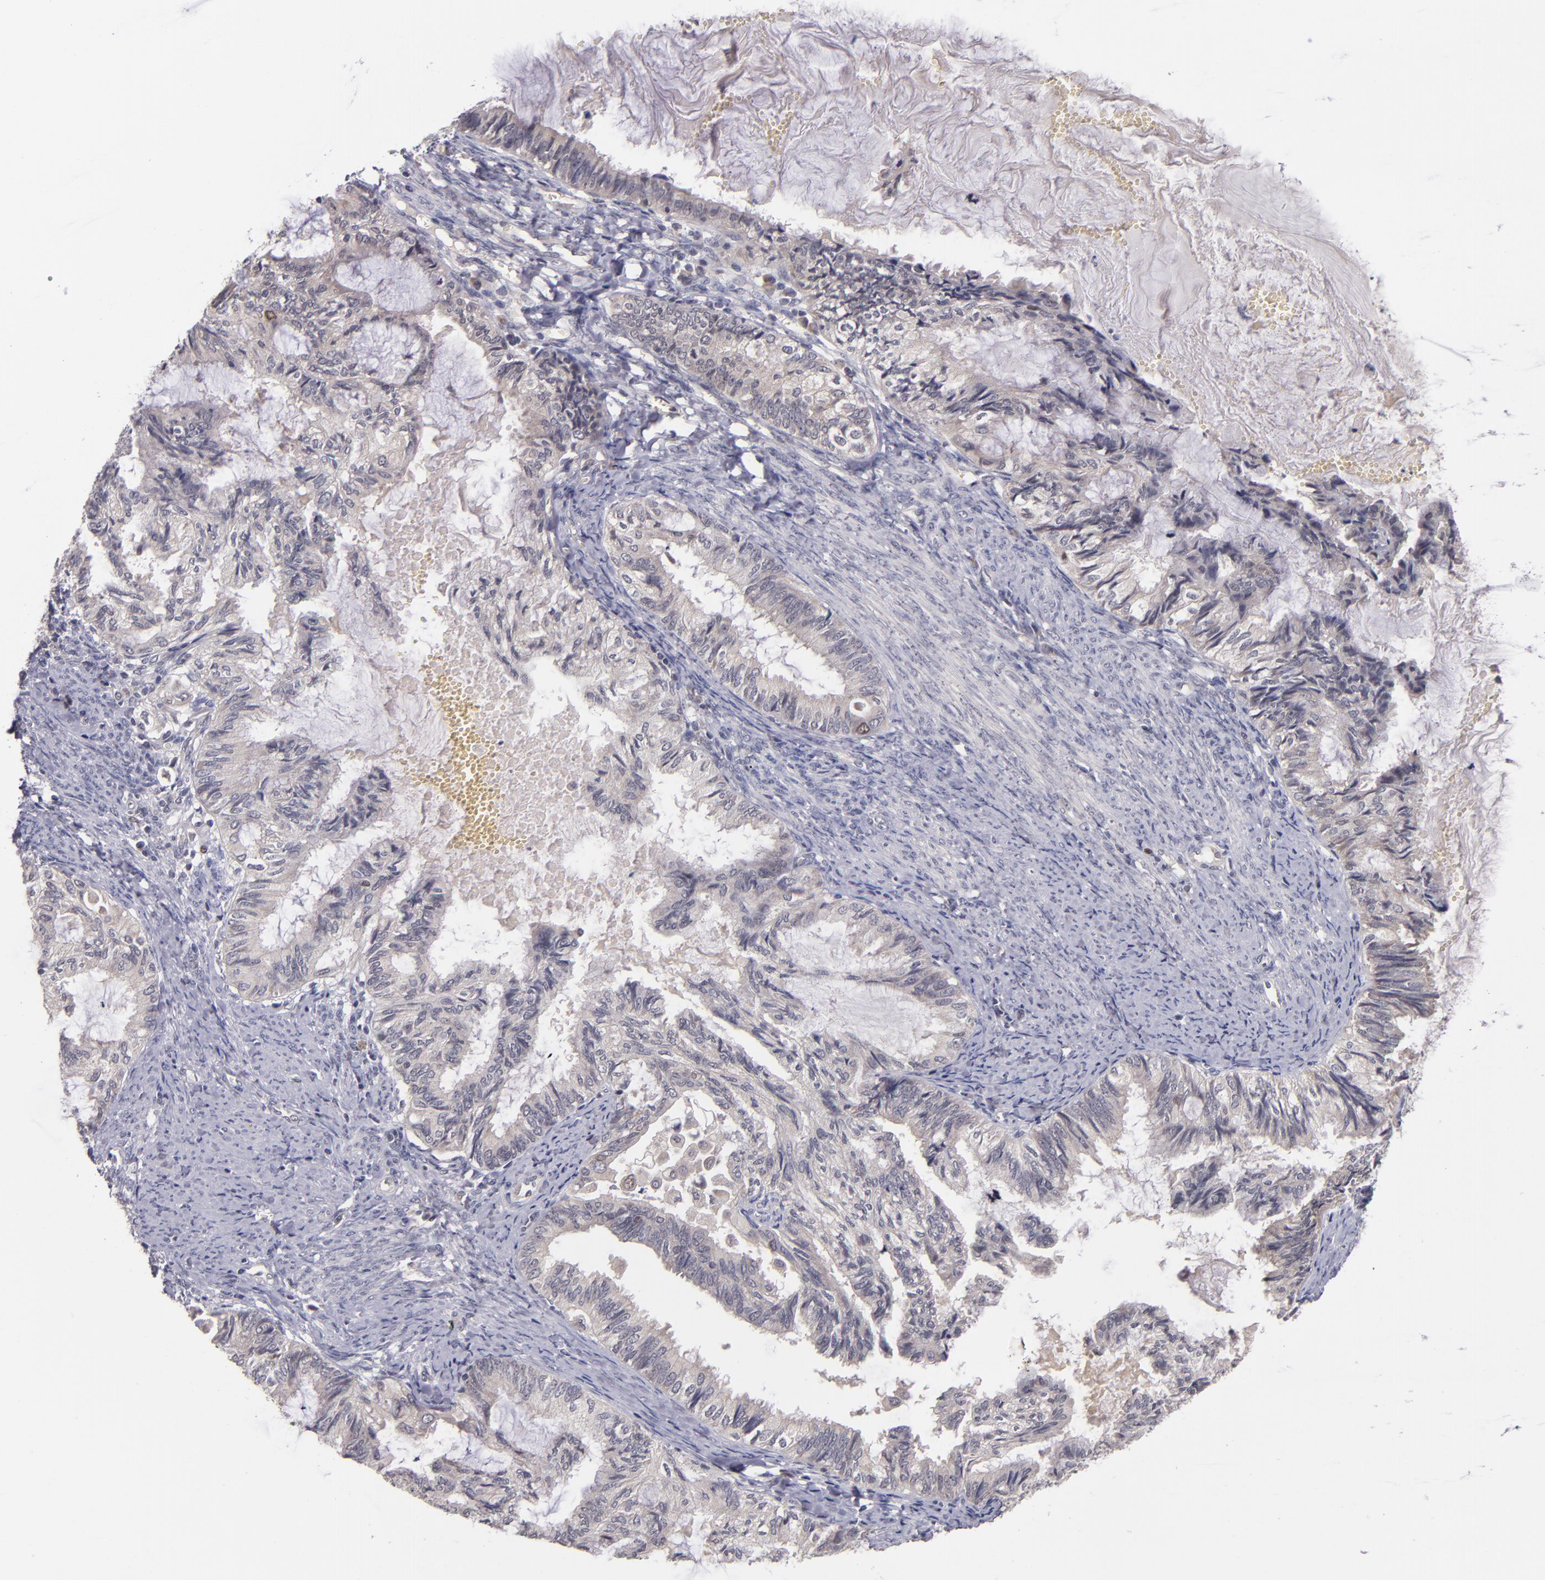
{"staining": {"intensity": "negative", "quantity": "none", "location": "none"}, "tissue": "endometrial cancer", "cell_type": "Tumor cells", "image_type": "cancer", "snomed": [{"axis": "morphology", "description": "Adenocarcinoma, NOS"}, {"axis": "topography", "description": "Endometrium"}], "caption": "Image shows no significant protein expression in tumor cells of endometrial cancer (adenocarcinoma). (Brightfield microscopy of DAB (3,3'-diaminobenzidine) immunohistochemistry (IHC) at high magnification).", "gene": "CDC7", "patient": {"sex": "female", "age": 86}}